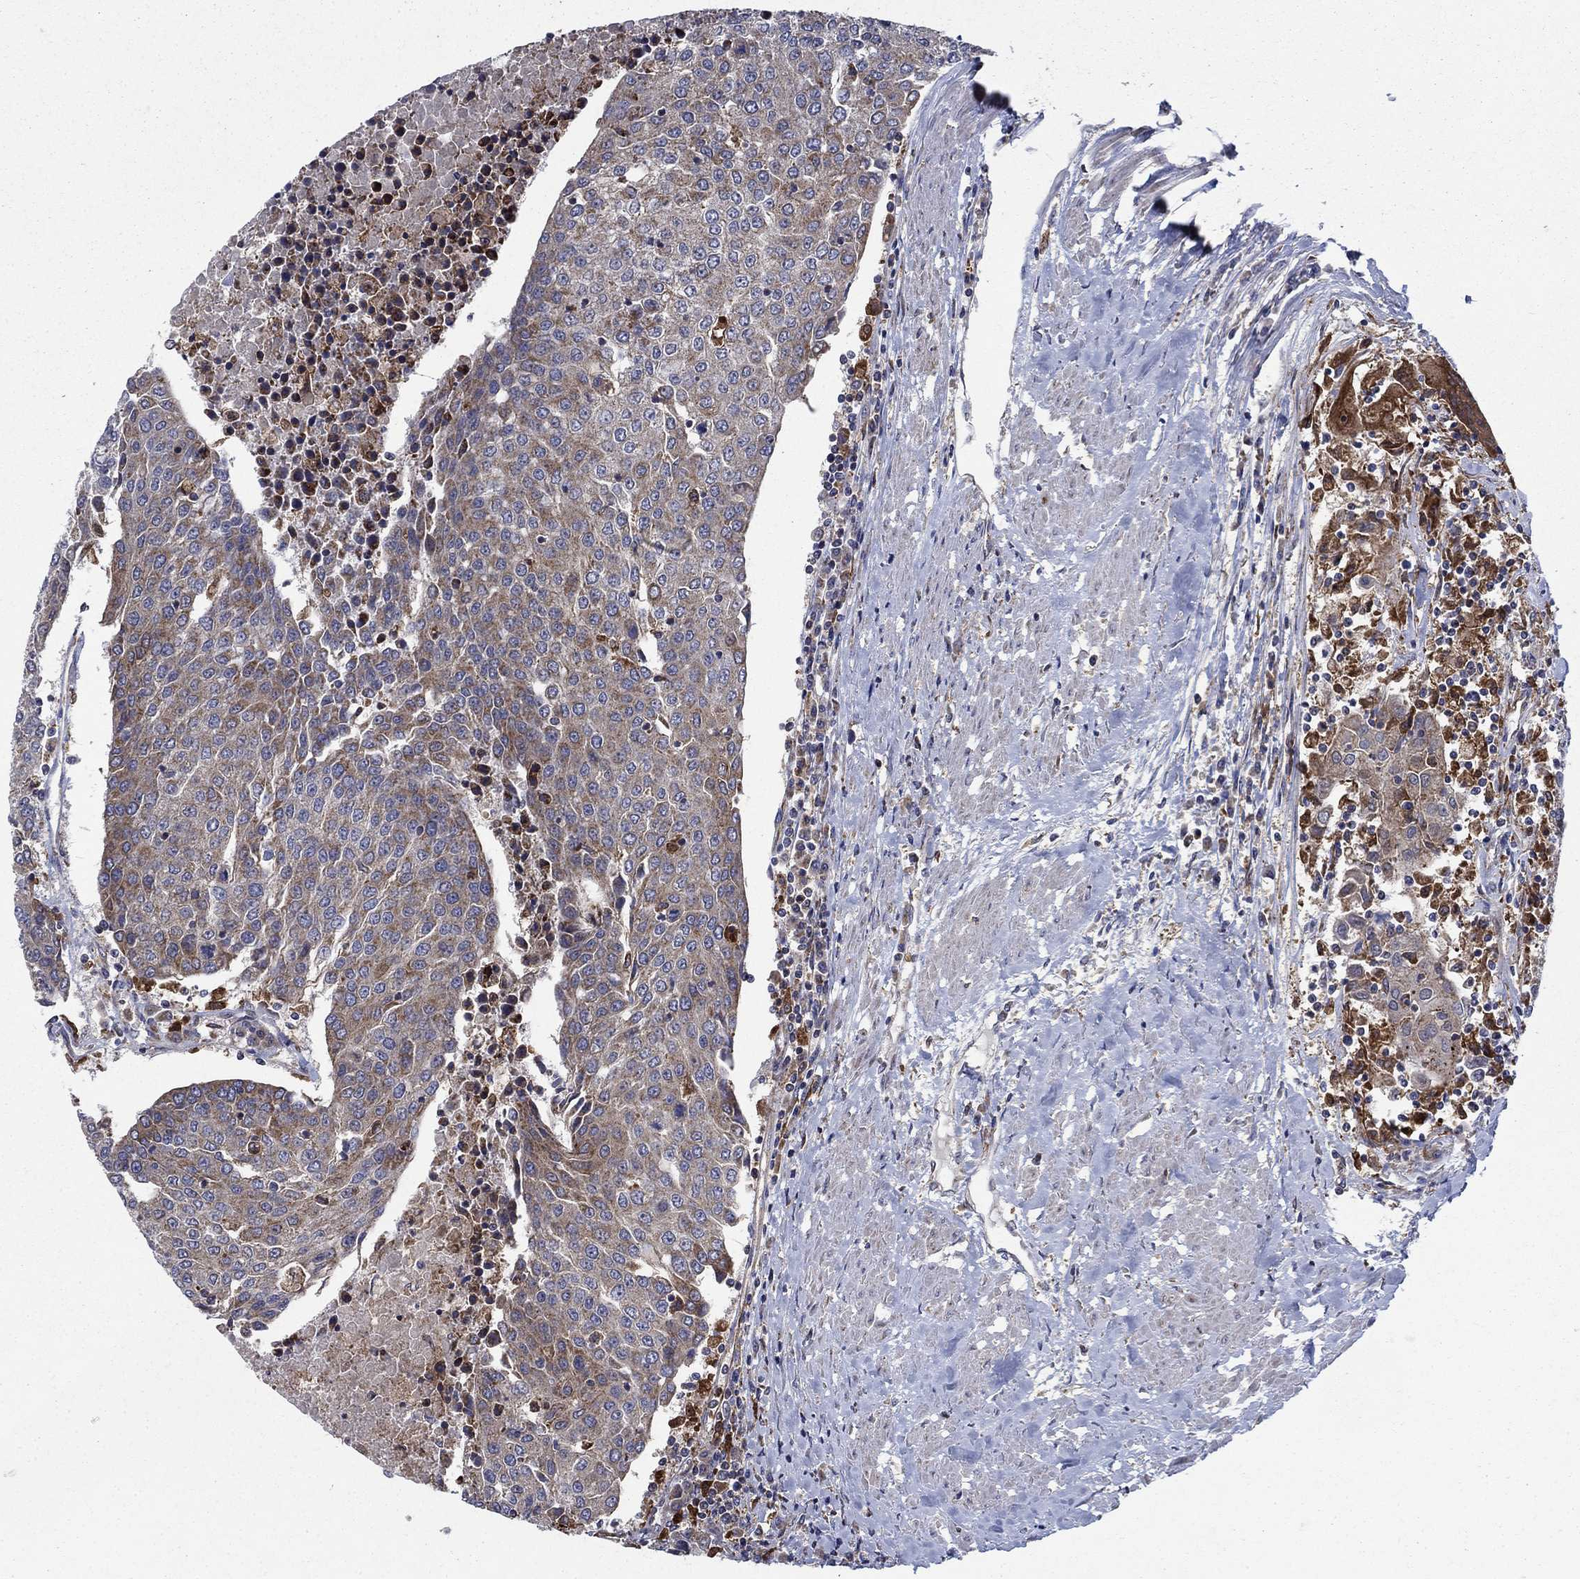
{"staining": {"intensity": "moderate", "quantity": "<25%", "location": "cytoplasmic/membranous"}, "tissue": "urothelial cancer", "cell_type": "Tumor cells", "image_type": "cancer", "snomed": [{"axis": "morphology", "description": "Urothelial carcinoma, High grade"}, {"axis": "topography", "description": "Urinary bladder"}], "caption": "Urothelial carcinoma (high-grade) tissue shows moderate cytoplasmic/membranous expression in approximately <25% of tumor cells Immunohistochemistry stains the protein in brown and the nuclei are stained blue.", "gene": "RNF19B", "patient": {"sex": "female", "age": 85}}